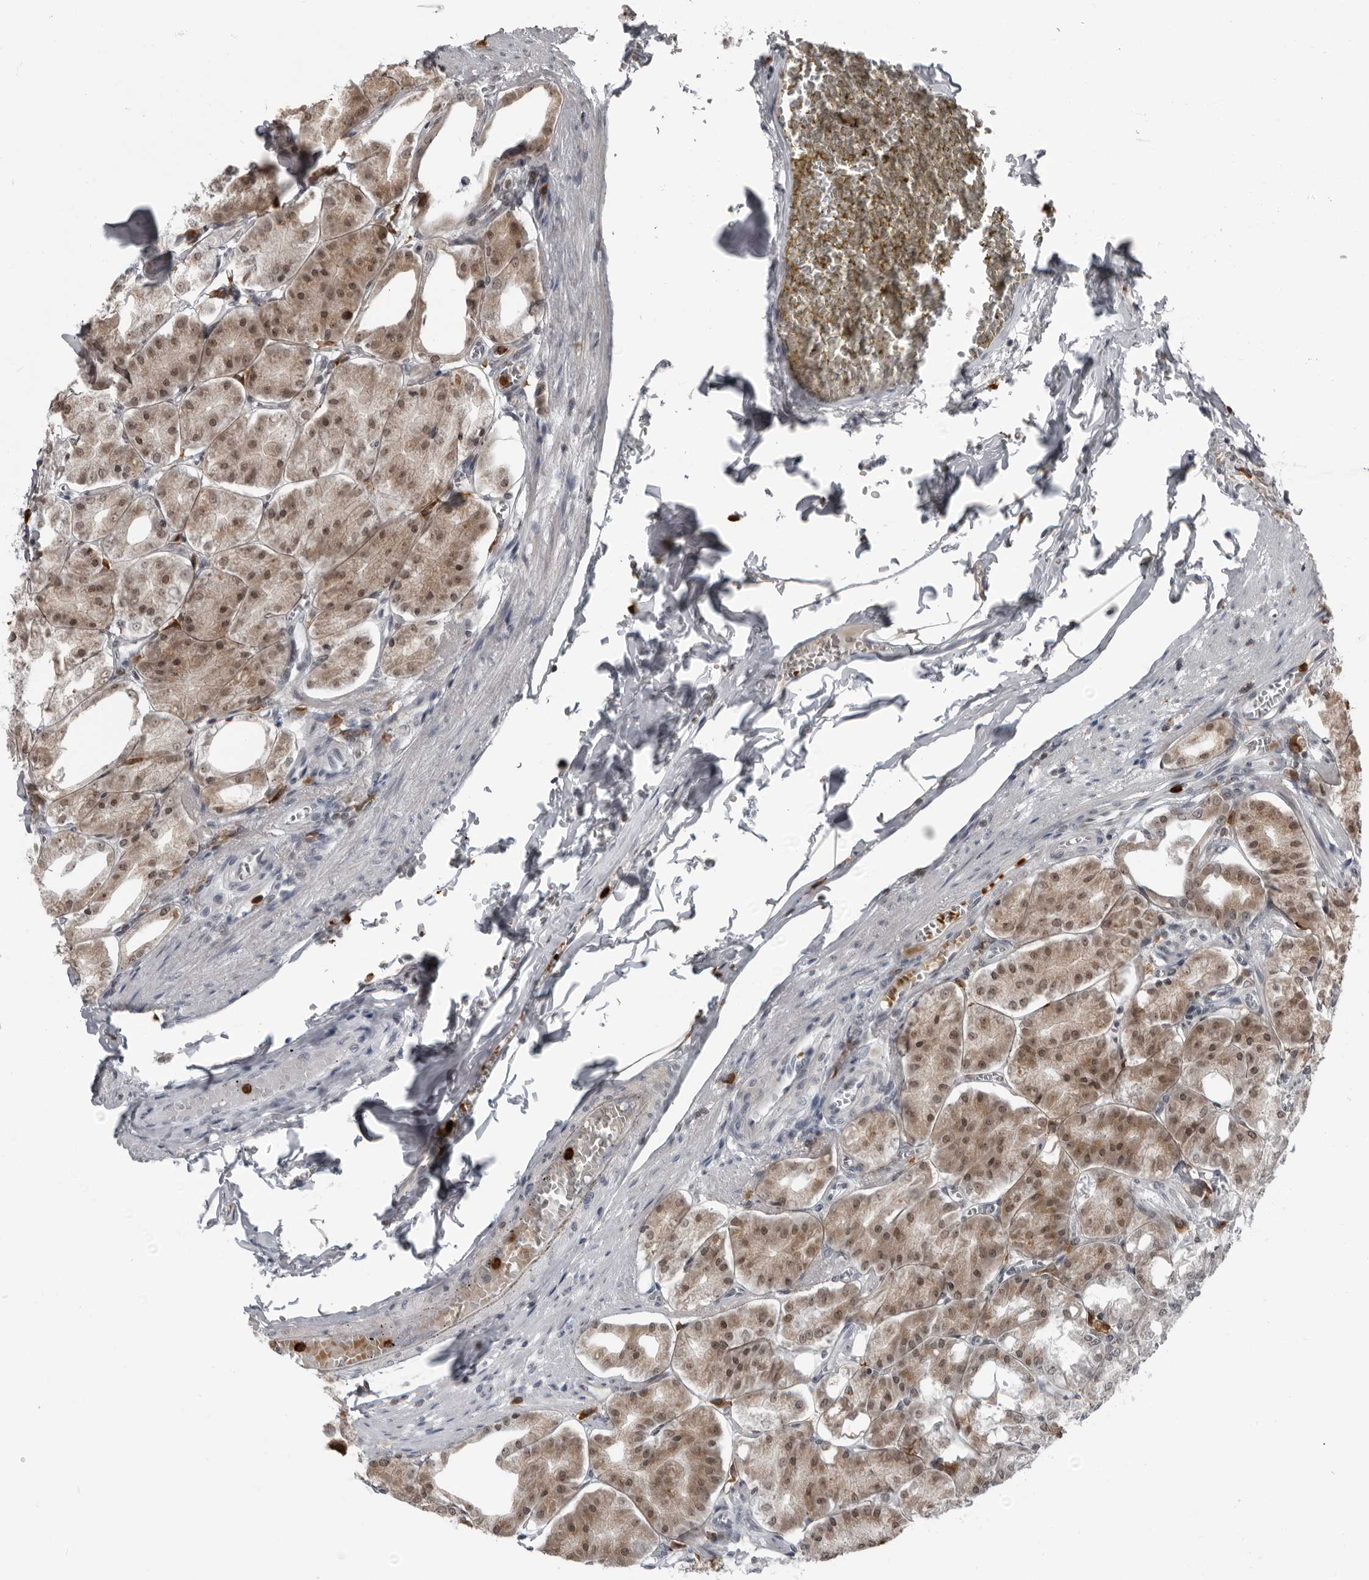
{"staining": {"intensity": "moderate", "quantity": "25%-75%", "location": "cytoplasmic/membranous,nuclear"}, "tissue": "stomach", "cell_type": "Glandular cells", "image_type": "normal", "snomed": [{"axis": "morphology", "description": "Normal tissue, NOS"}, {"axis": "topography", "description": "Stomach, lower"}], "caption": "Stomach stained with DAB (3,3'-diaminobenzidine) immunohistochemistry (IHC) demonstrates medium levels of moderate cytoplasmic/membranous,nuclear expression in about 25%-75% of glandular cells.", "gene": "RTCA", "patient": {"sex": "male", "age": 71}}